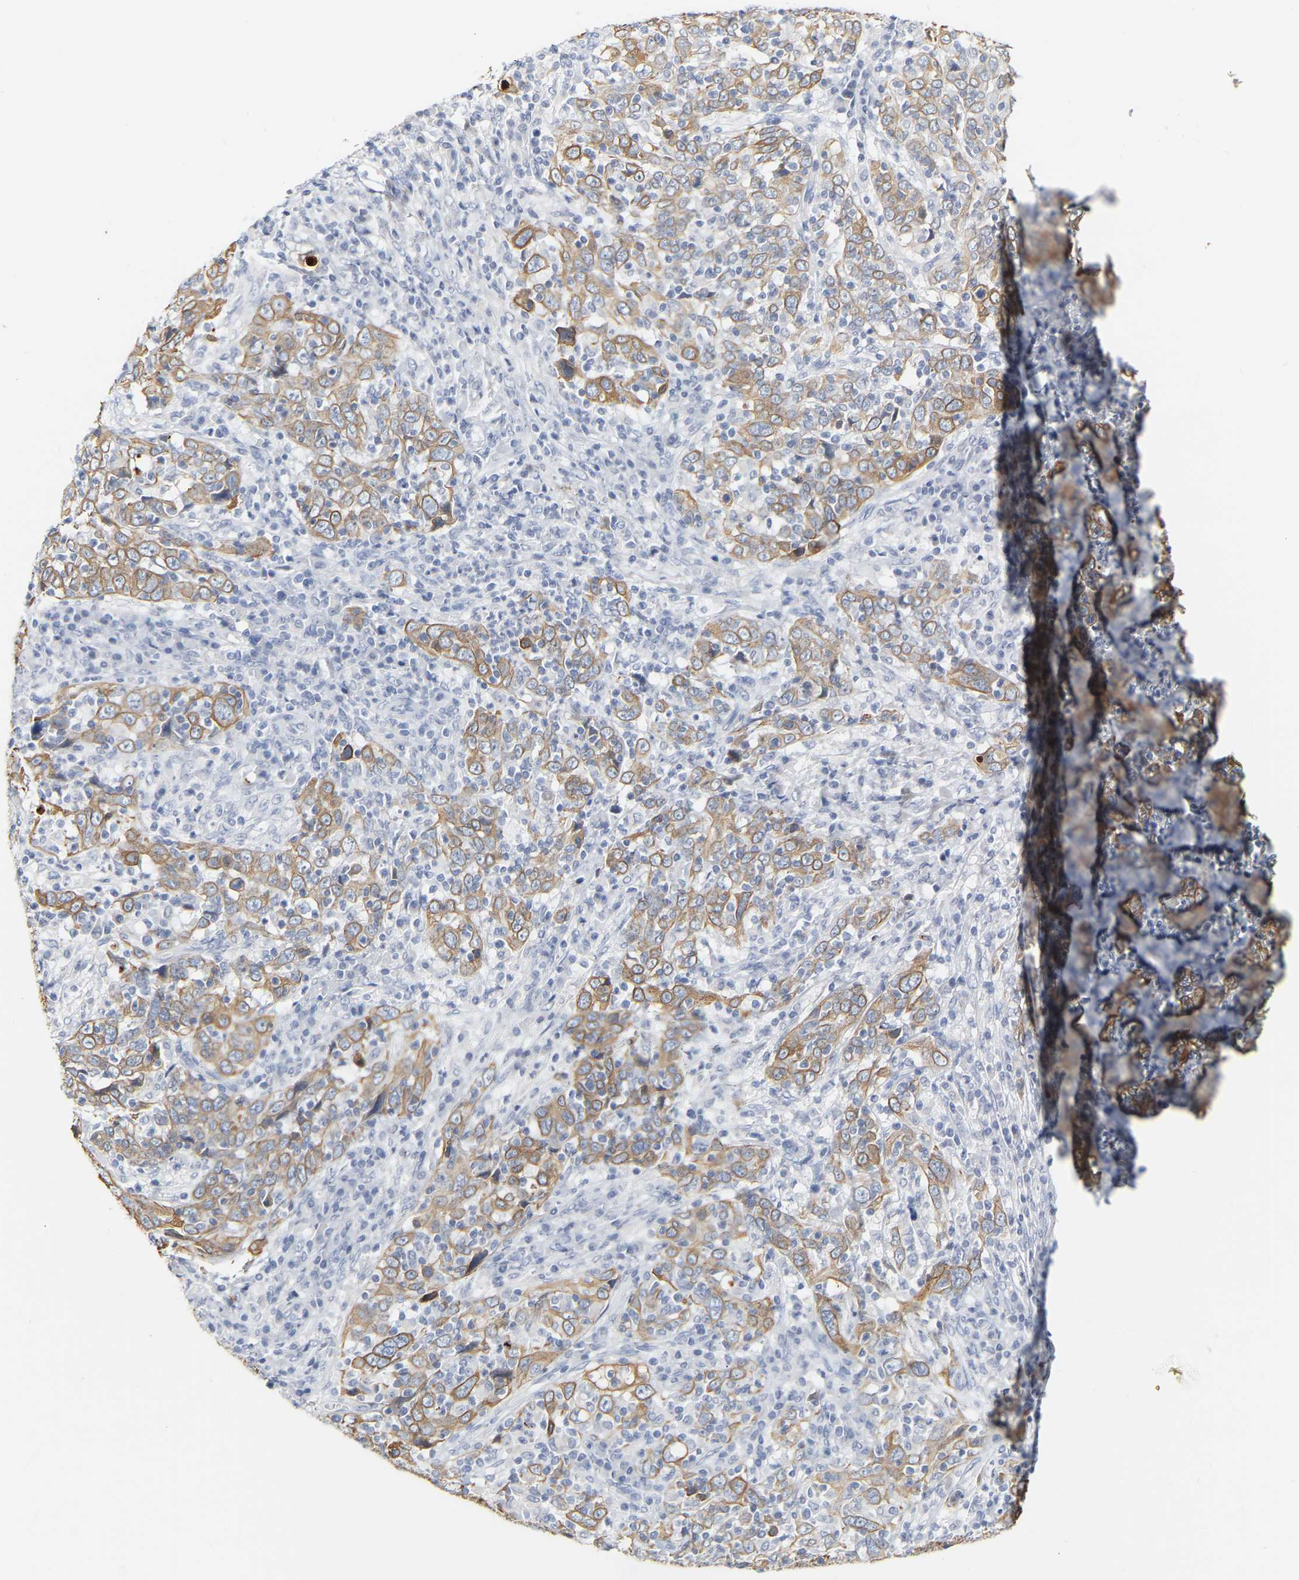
{"staining": {"intensity": "moderate", "quantity": ">75%", "location": "cytoplasmic/membranous"}, "tissue": "cervical cancer", "cell_type": "Tumor cells", "image_type": "cancer", "snomed": [{"axis": "morphology", "description": "Squamous cell carcinoma, NOS"}, {"axis": "topography", "description": "Cervix"}], "caption": "IHC of human cervical cancer (squamous cell carcinoma) demonstrates medium levels of moderate cytoplasmic/membranous staining in approximately >75% of tumor cells. (brown staining indicates protein expression, while blue staining denotes nuclei).", "gene": "KRT76", "patient": {"sex": "female", "age": 46}}